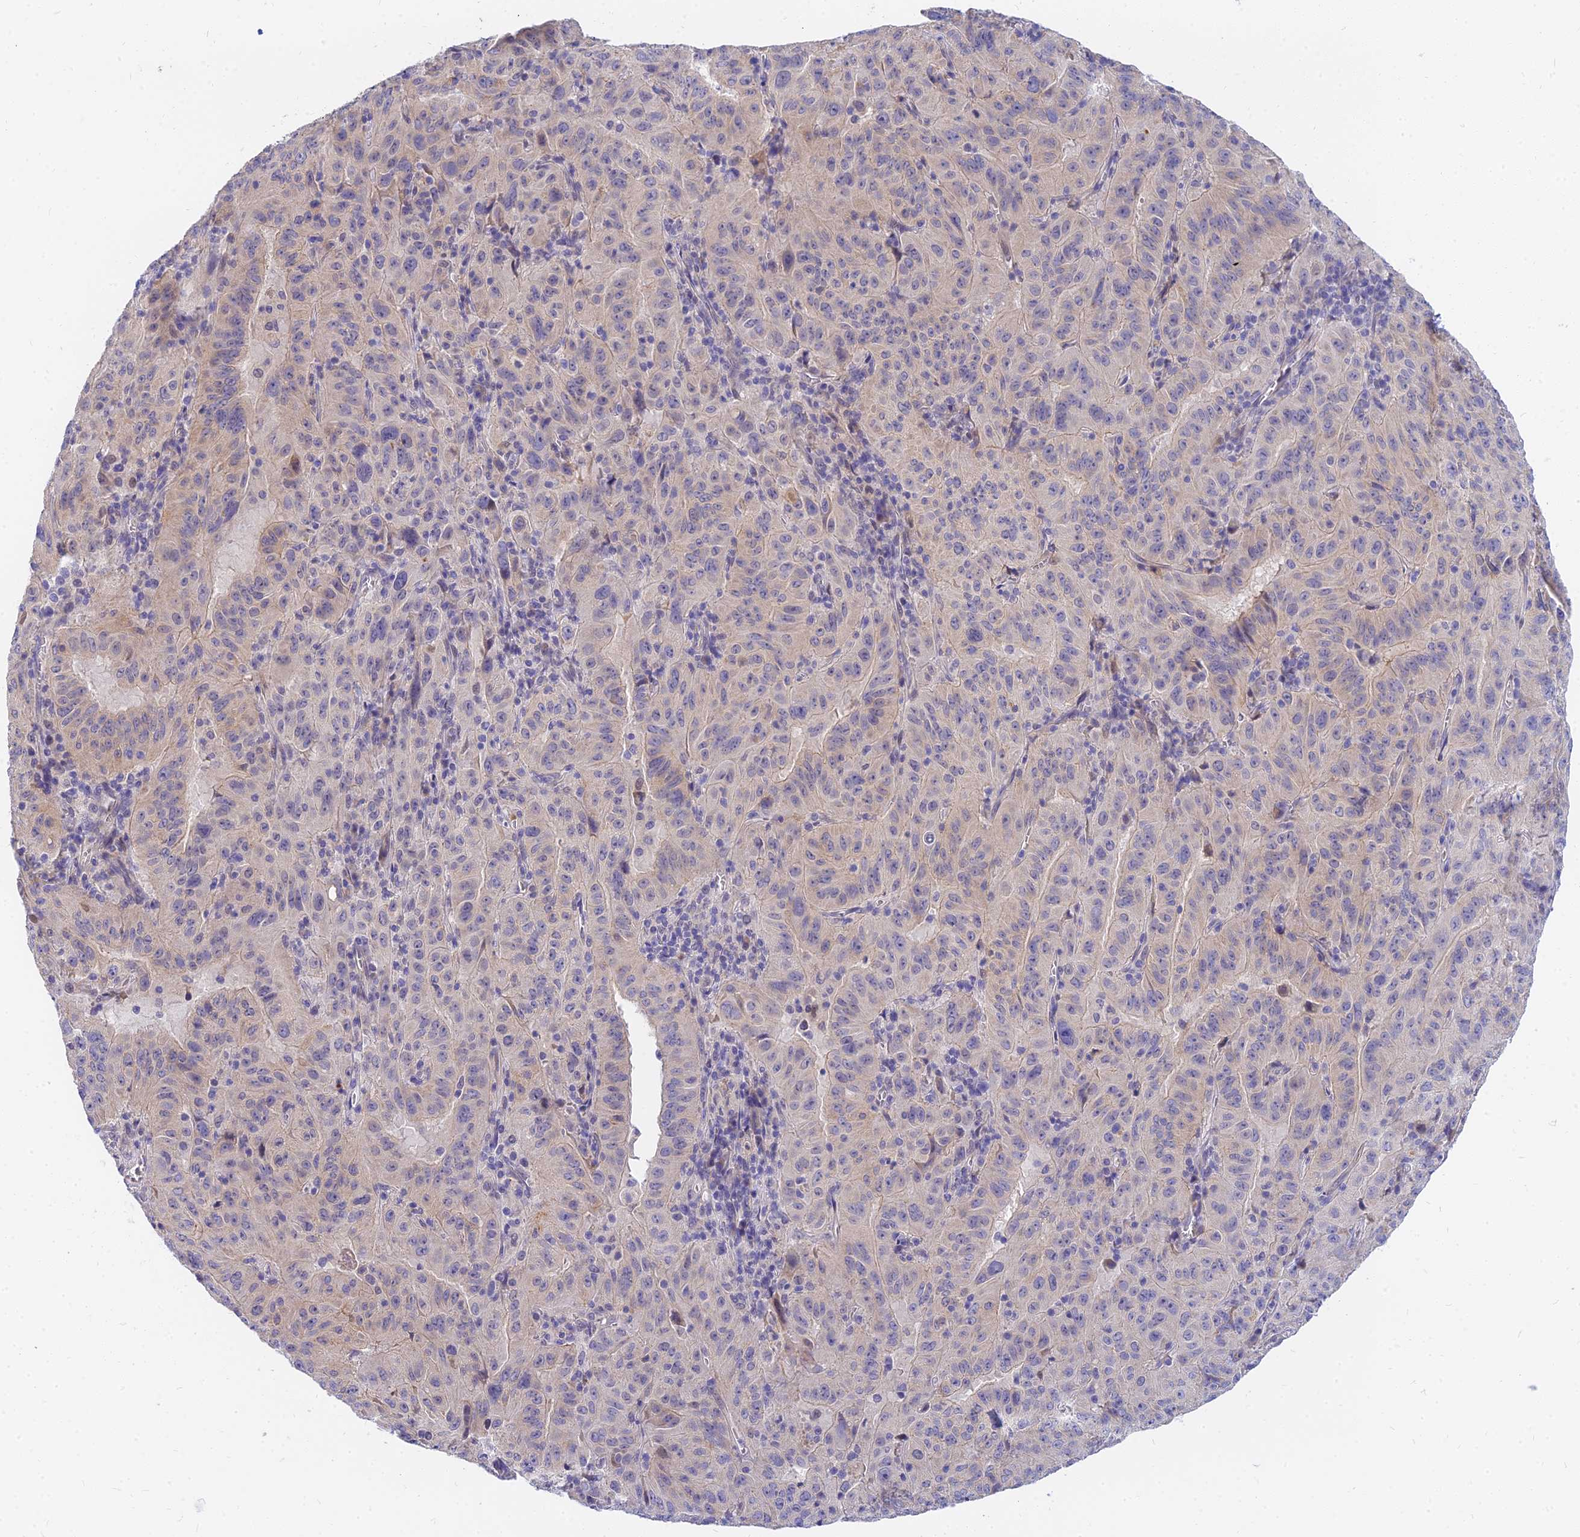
{"staining": {"intensity": "negative", "quantity": "none", "location": "none"}, "tissue": "pancreatic cancer", "cell_type": "Tumor cells", "image_type": "cancer", "snomed": [{"axis": "morphology", "description": "Adenocarcinoma, NOS"}, {"axis": "topography", "description": "Pancreas"}], "caption": "This is a histopathology image of immunohistochemistry staining of pancreatic cancer, which shows no expression in tumor cells.", "gene": "ANKS4B", "patient": {"sex": "male", "age": 63}}